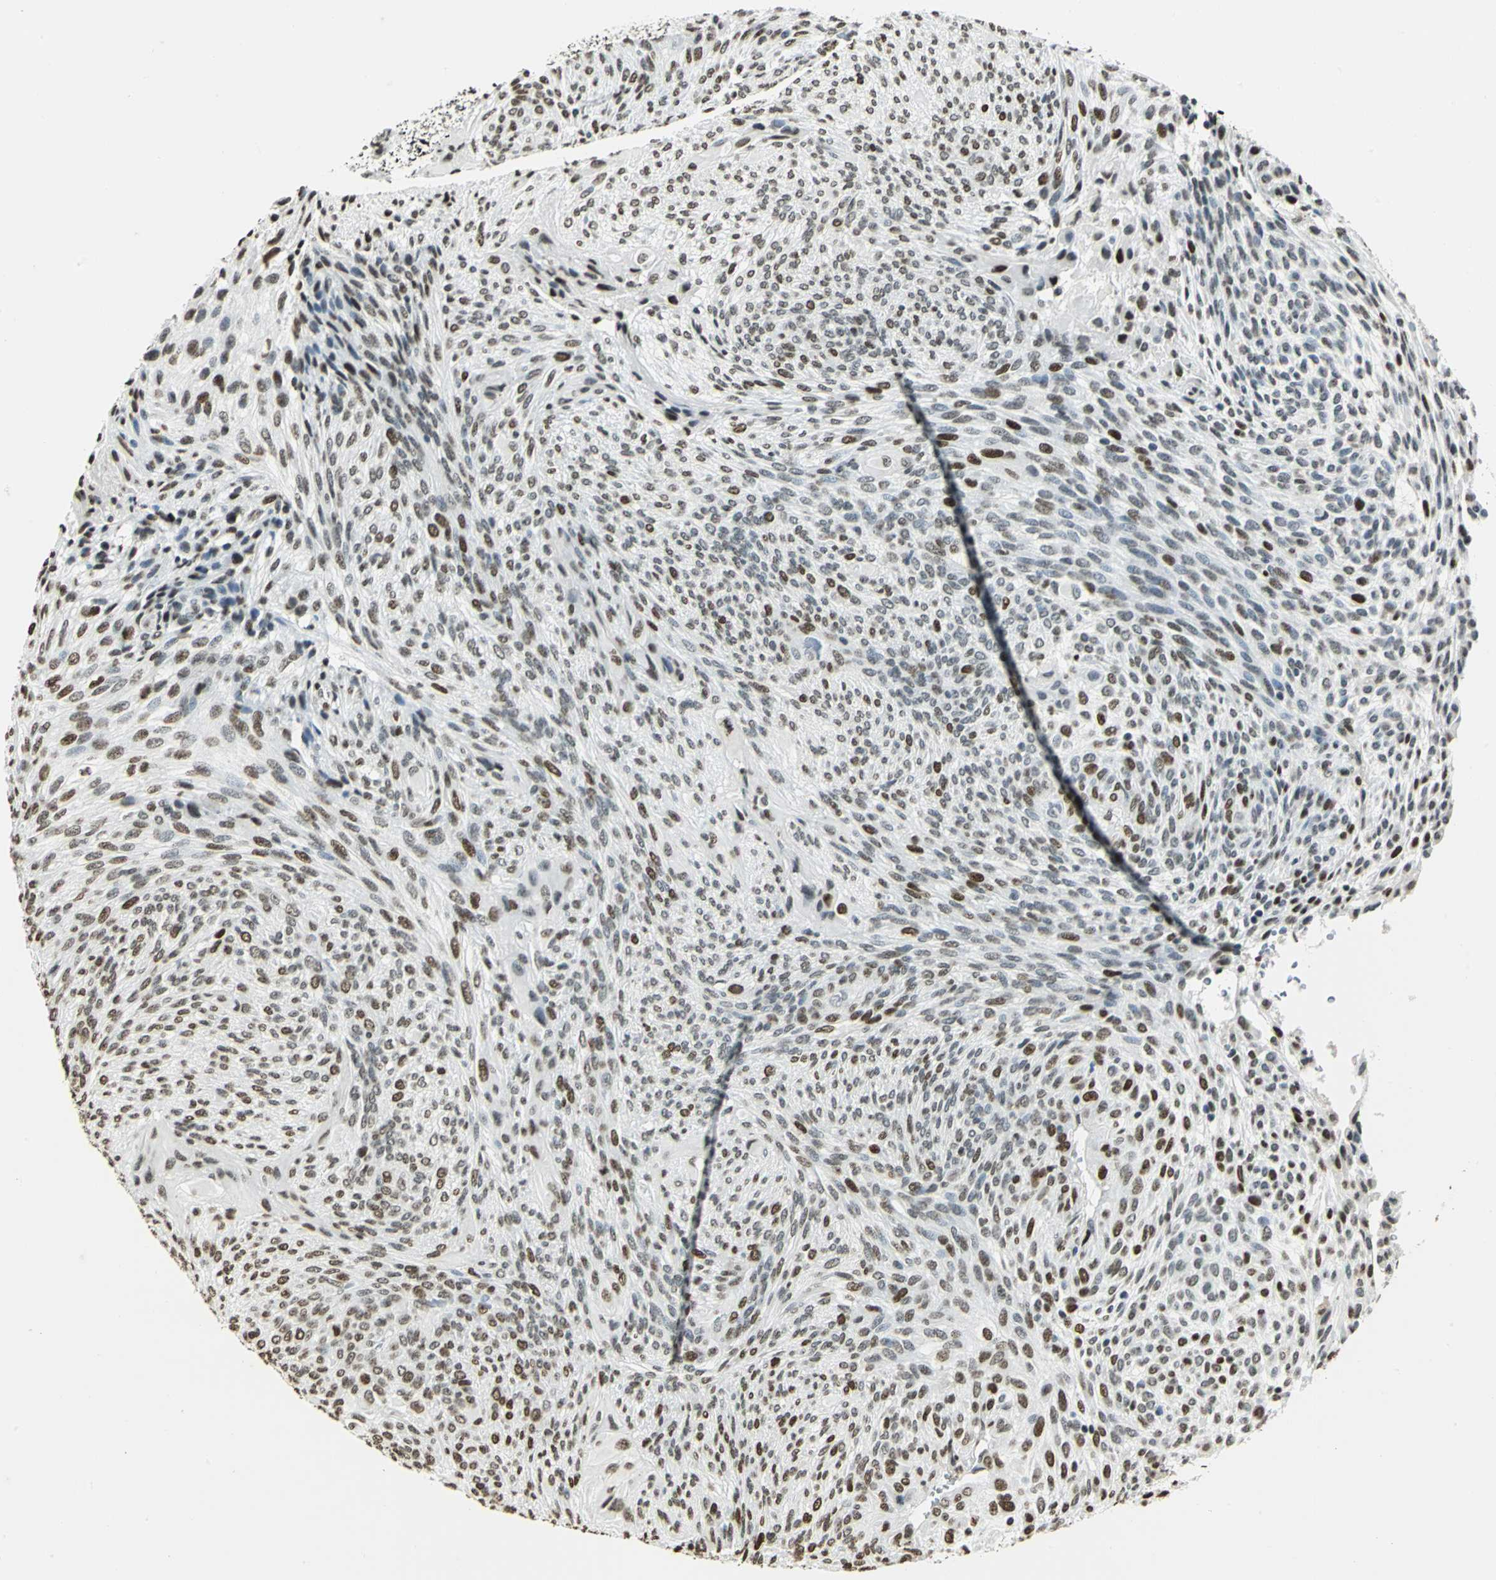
{"staining": {"intensity": "moderate", "quantity": ">75%", "location": "nuclear"}, "tissue": "glioma", "cell_type": "Tumor cells", "image_type": "cancer", "snomed": [{"axis": "morphology", "description": "Glioma, malignant, High grade"}, {"axis": "topography", "description": "Cerebral cortex"}], "caption": "A brown stain labels moderate nuclear positivity of a protein in human malignant glioma (high-grade) tumor cells.", "gene": "MCM4", "patient": {"sex": "female", "age": 55}}